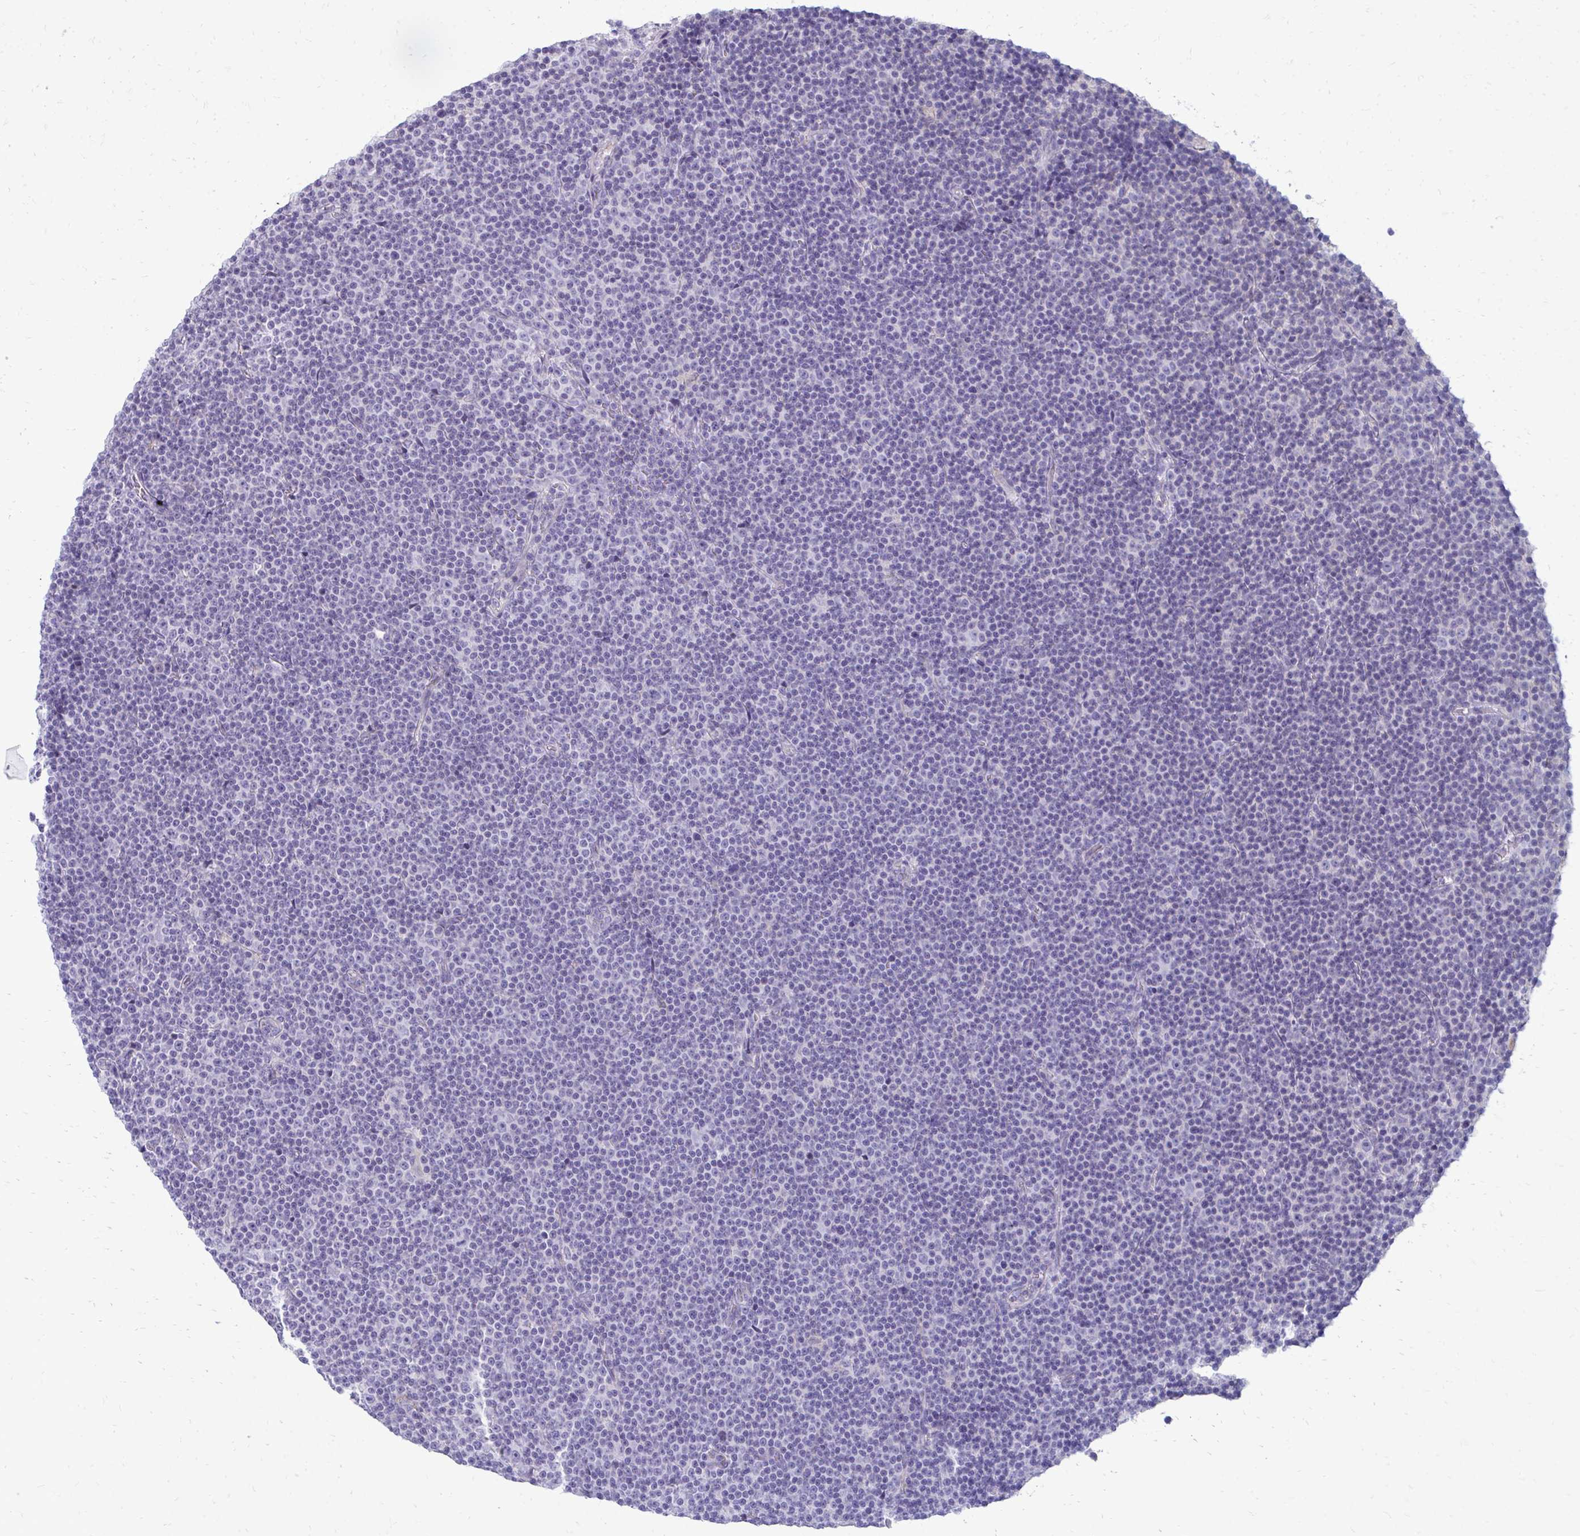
{"staining": {"intensity": "negative", "quantity": "none", "location": "none"}, "tissue": "lymphoma", "cell_type": "Tumor cells", "image_type": "cancer", "snomed": [{"axis": "morphology", "description": "Malignant lymphoma, non-Hodgkin's type, Low grade"}, {"axis": "topography", "description": "Lymph node"}], "caption": "Protein analysis of malignant lymphoma, non-Hodgkin's type (low-grade) reveals no significant positivity in tumor cells.", "gene": "FABP3", "patient": {"sex": "female", "age": 67}}